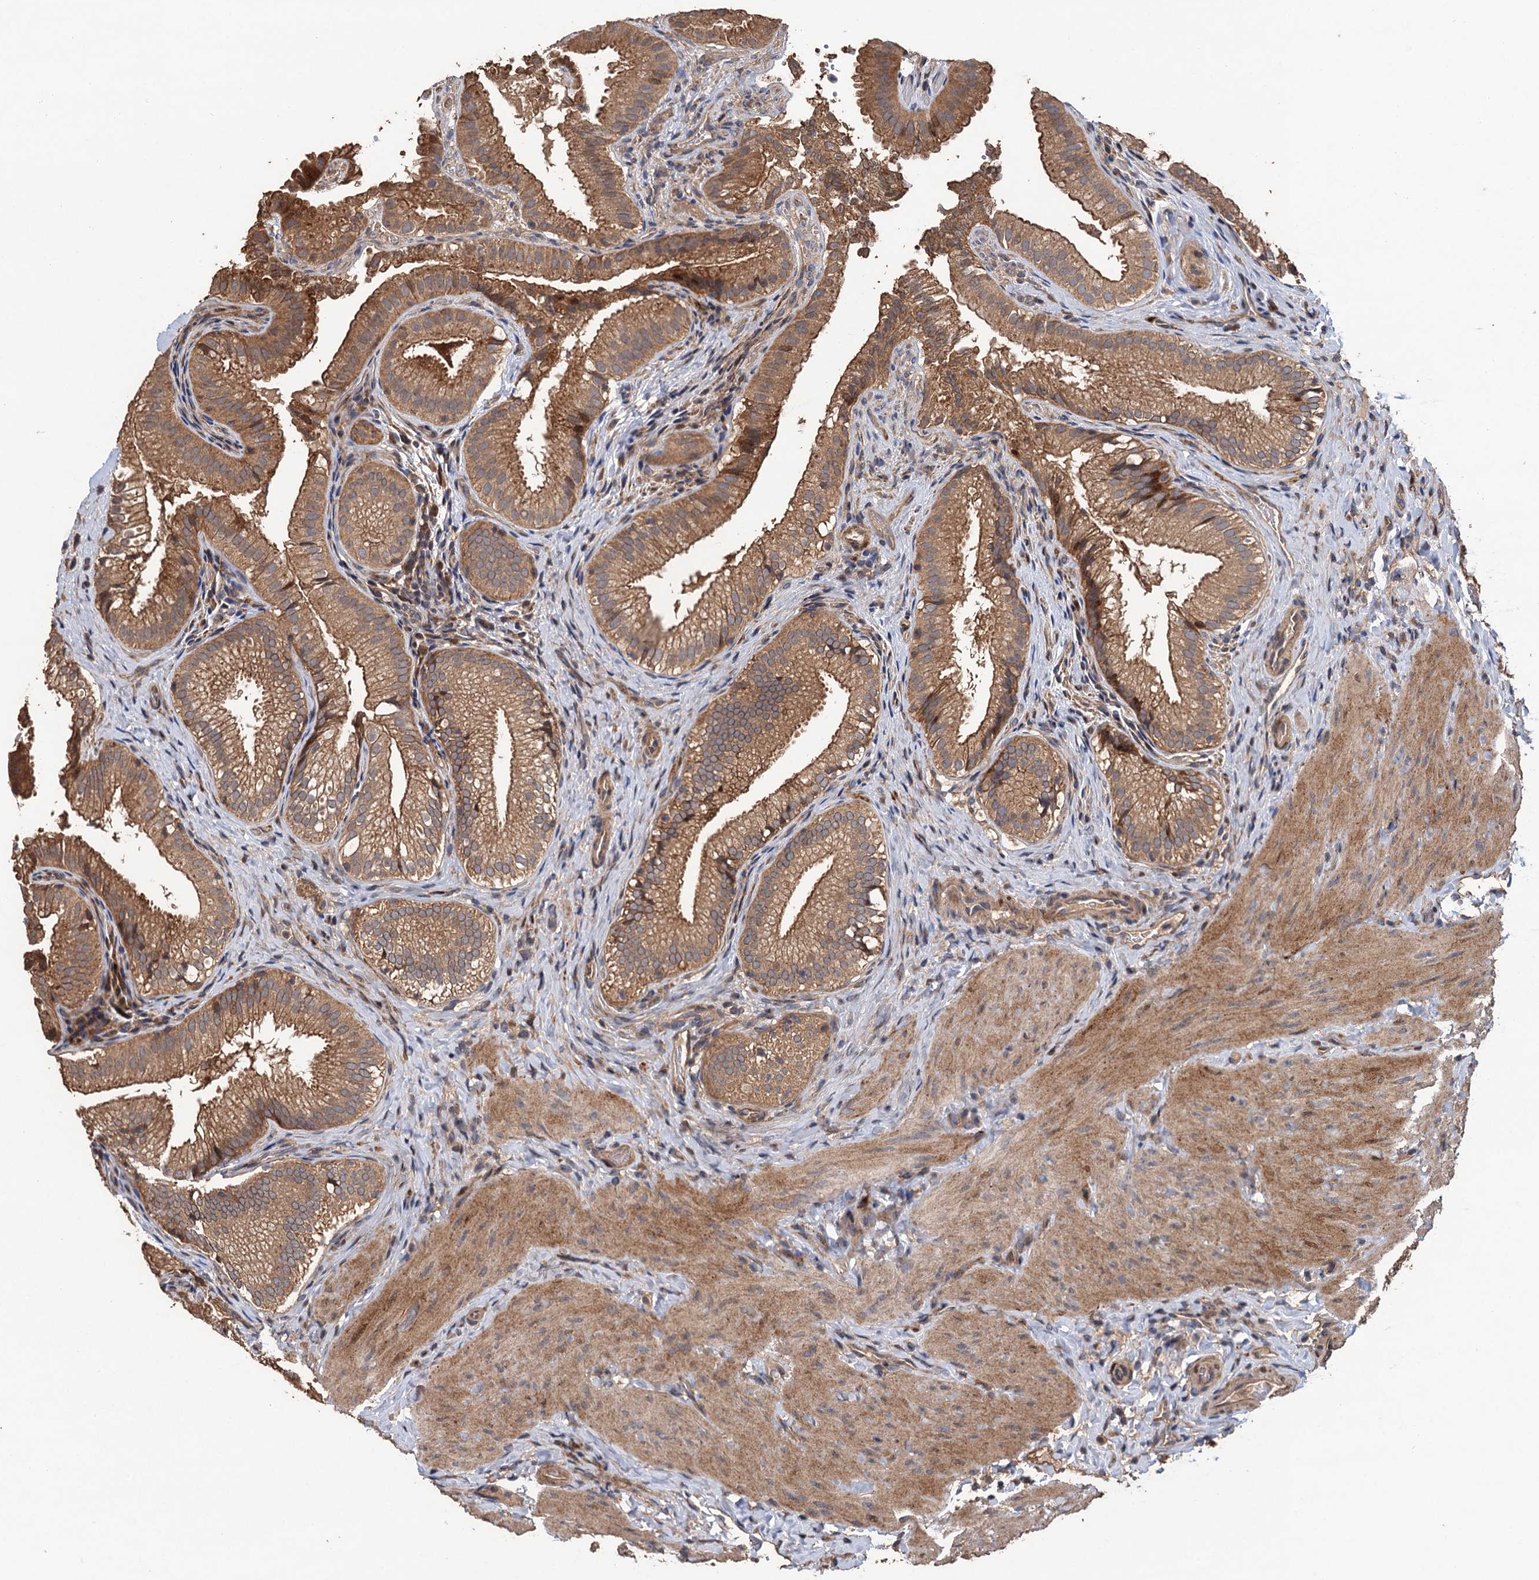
{"staining": {"intensity": "moderate", "quantity": ">75%", "location": "cytoplasmic/membranous,nuclear"}, "tissue": "gallbladder", "cell_type": "Glandular cells", "image_type": "normal", "snomed": [{"axis": "morphology", "description": "Normal tissue, NOS"}, {"axis": "topography", "description": "Gallbladder"}], "caption": "Human gallbladder stained with a brown dye exhibits moderate cytoplasmic/membranous,nuclear positive expression in about >75% of glandular cells.", "gene": "TMEM39B", "patient": {"sex": "female", "age": 30}}